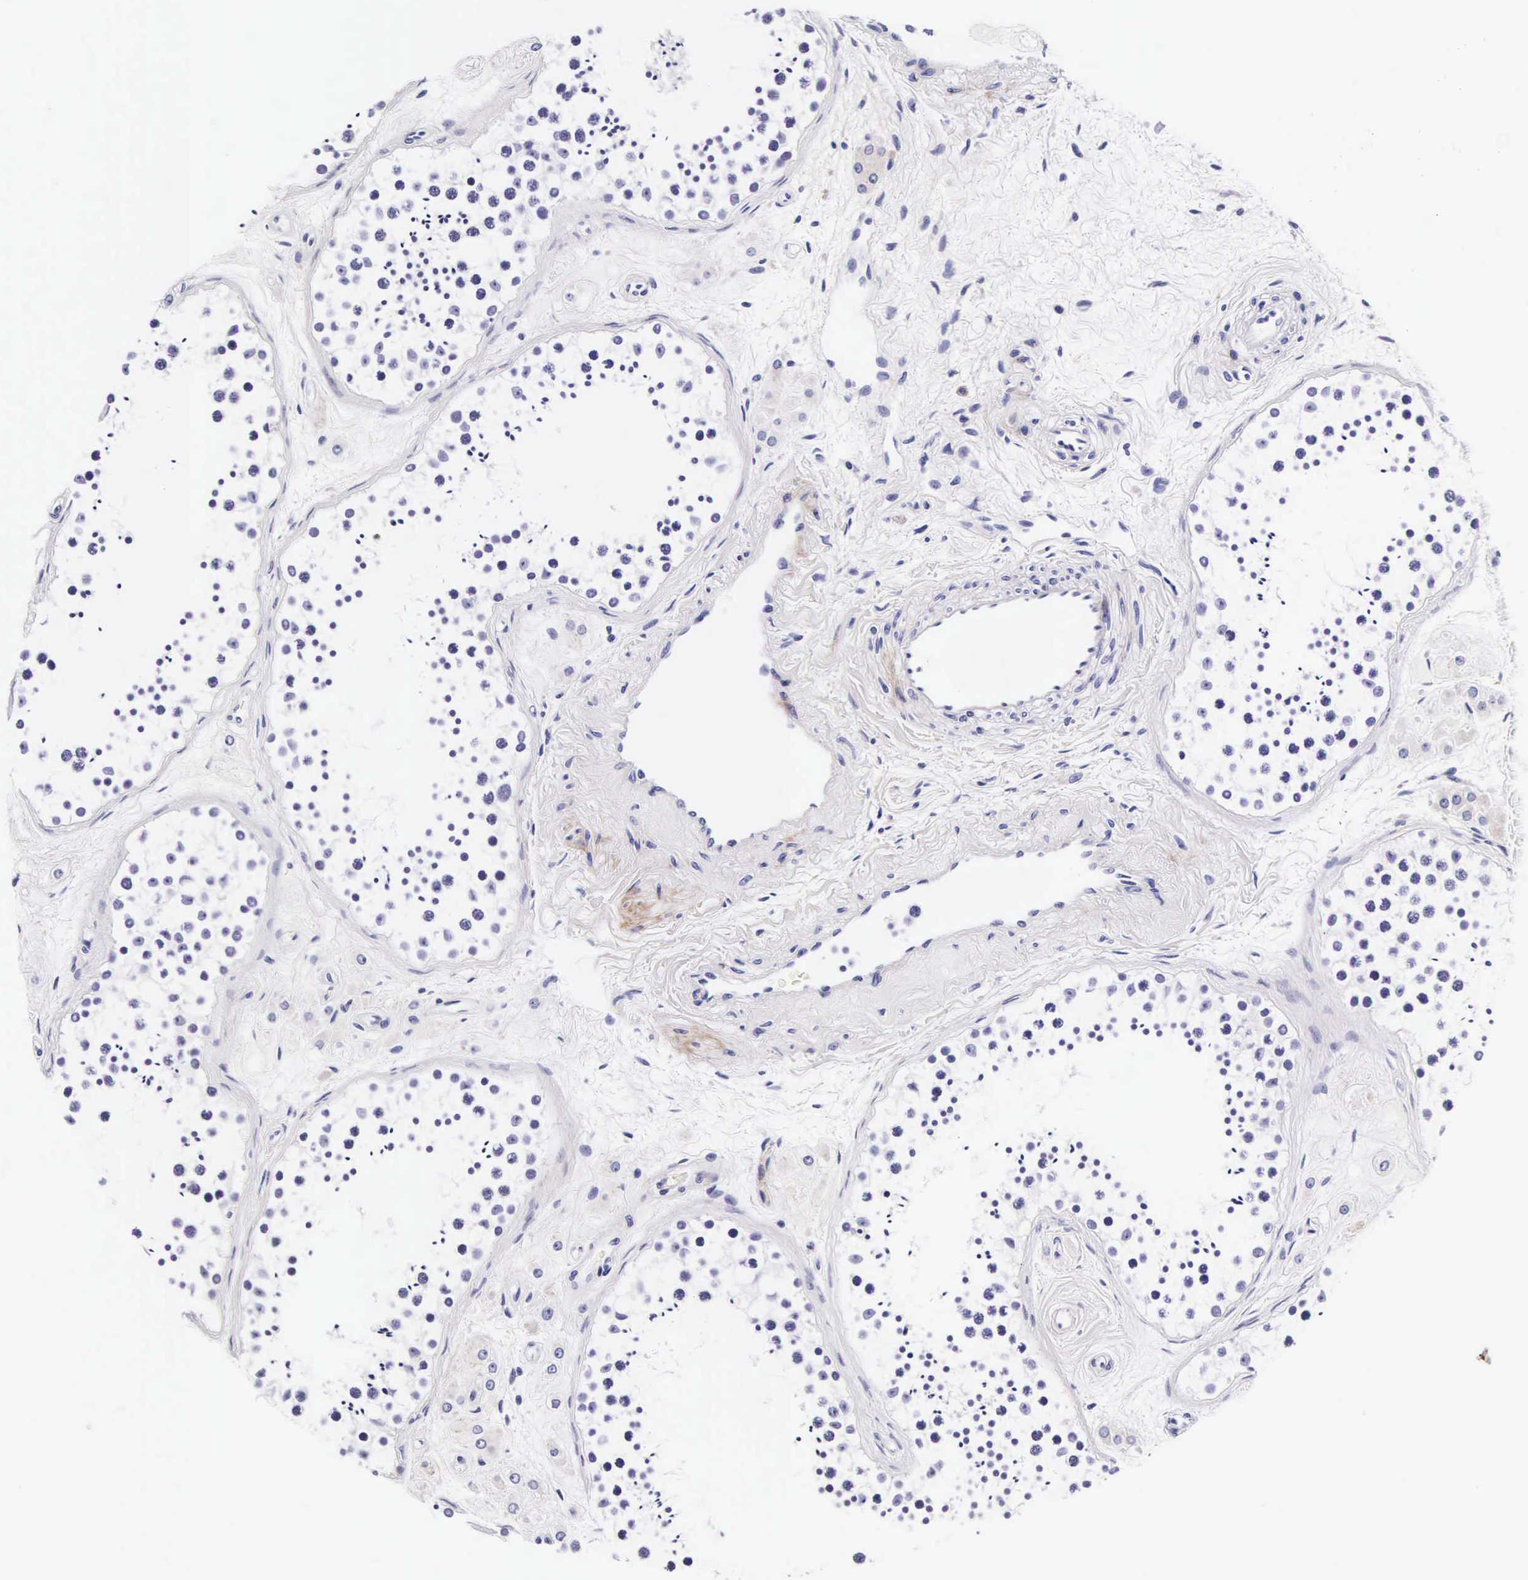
{"staining": {"intensity": "negative", "quantity": "none", "location": "none"}, "tissue": "testis", "cell_type": "Cells in seminiferous ducts", "image_type": "normal", "snomed": [{"axis": "morphology", "description": "Normal tissue, NOS"}, {"axis": "topography", "description": "Testis"}], "caption": "Immunohistochemistry (IHC) micrograph of unremarkable testis stained for a protein (brown), which reveals no positivity in cells in seminiferous ducts.", "gene": "UPRT", "patient": {"sex": "male", "age": 38}}